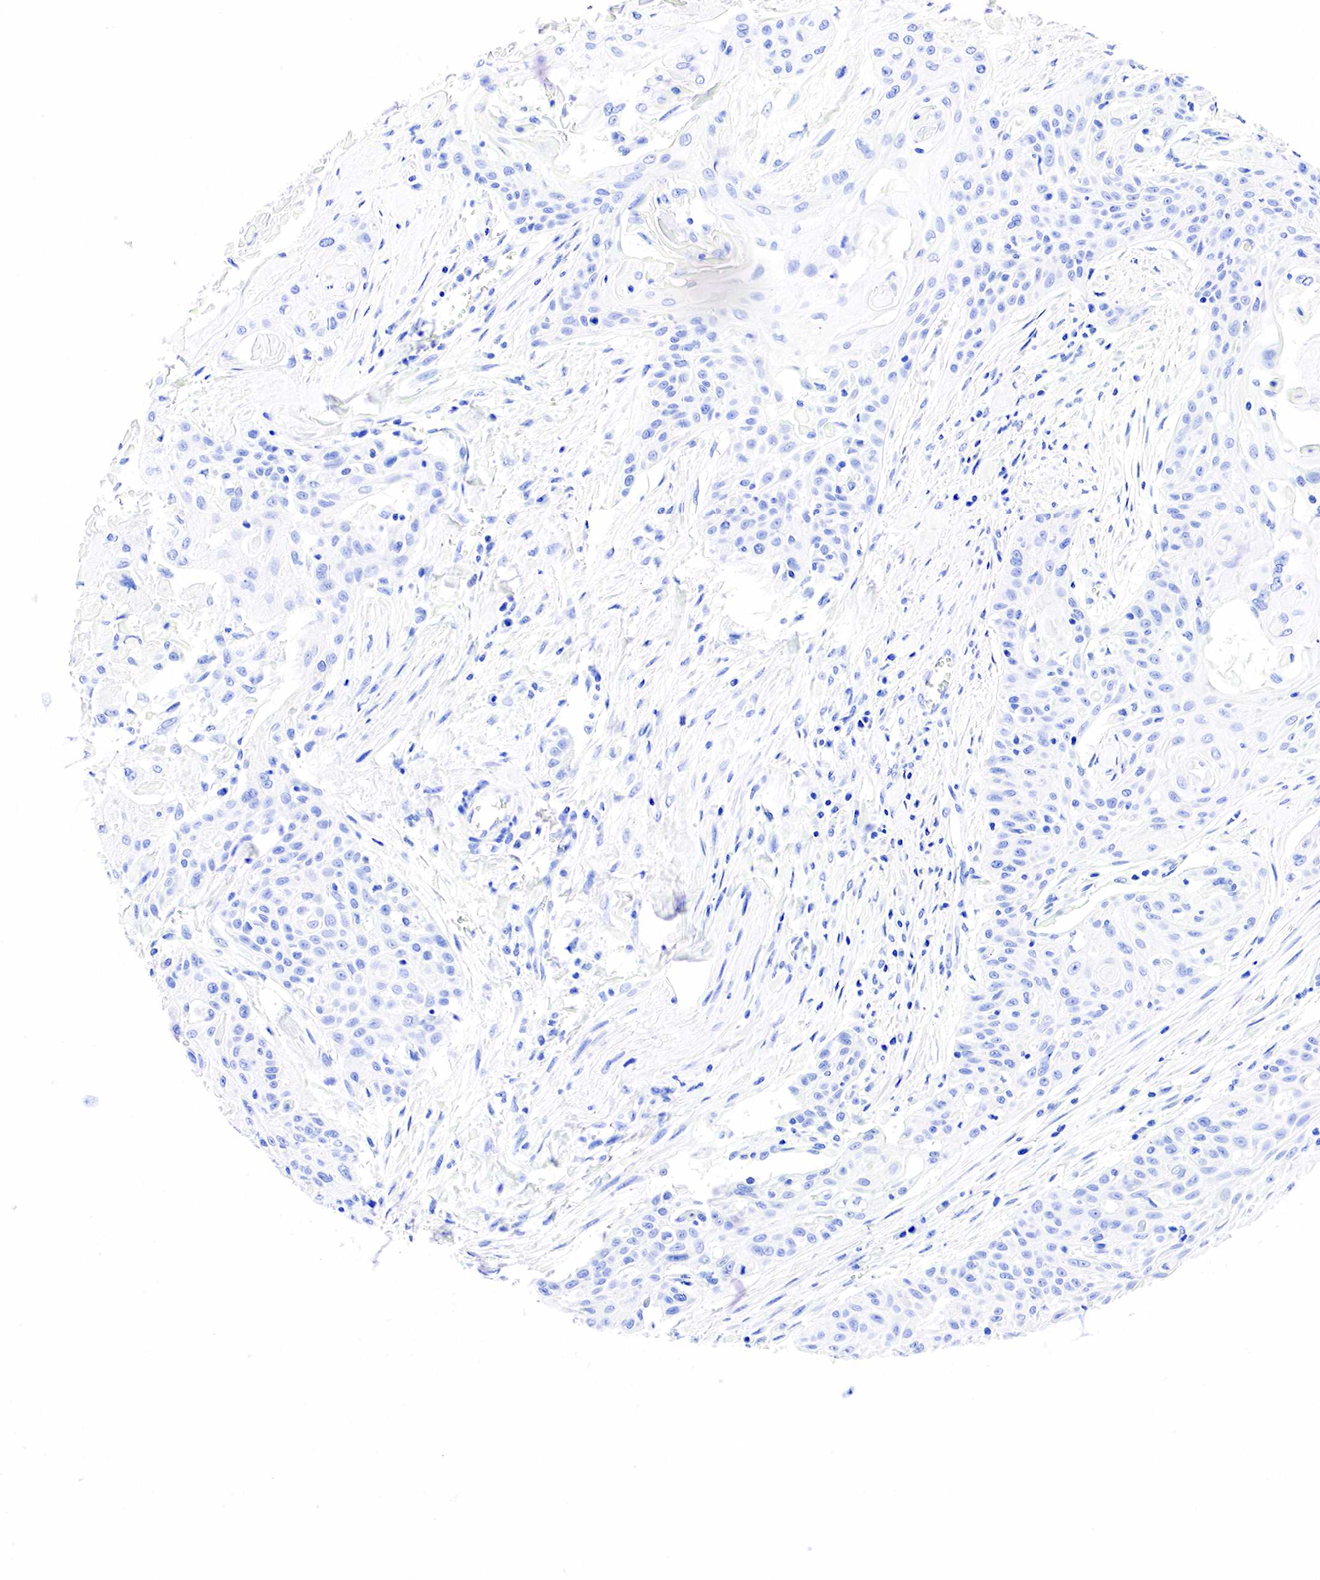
{"staining": {"intensity": "negative", "quantity": "none", "location": "none"}, "tissue": "head and neck cancer", "cell_type": "Tumor cells", "image_type": "cancer", "snomed": [{"axis": "morphology", "description": "Squamous cell carcinoma, NOS"}, {"axis": "morphology", "description": "Squamous cell carcinoma, metastatic, NOS"}, {"axis": "topography", "description": "Lymph node"}, {"axis": "topography", "description": "Salivary gland"}, {"axis": "topography", "description": "Head-Neck"}], "caption": "DAB (3,3'-diaminobenzidine) immunohistochemical staining of human metastatic squamous cell carcinoma (head and neck) shows no significant staining in tumor cells.", "gene": "ESR1", "patient": {"sex": "female", "age": 74}}